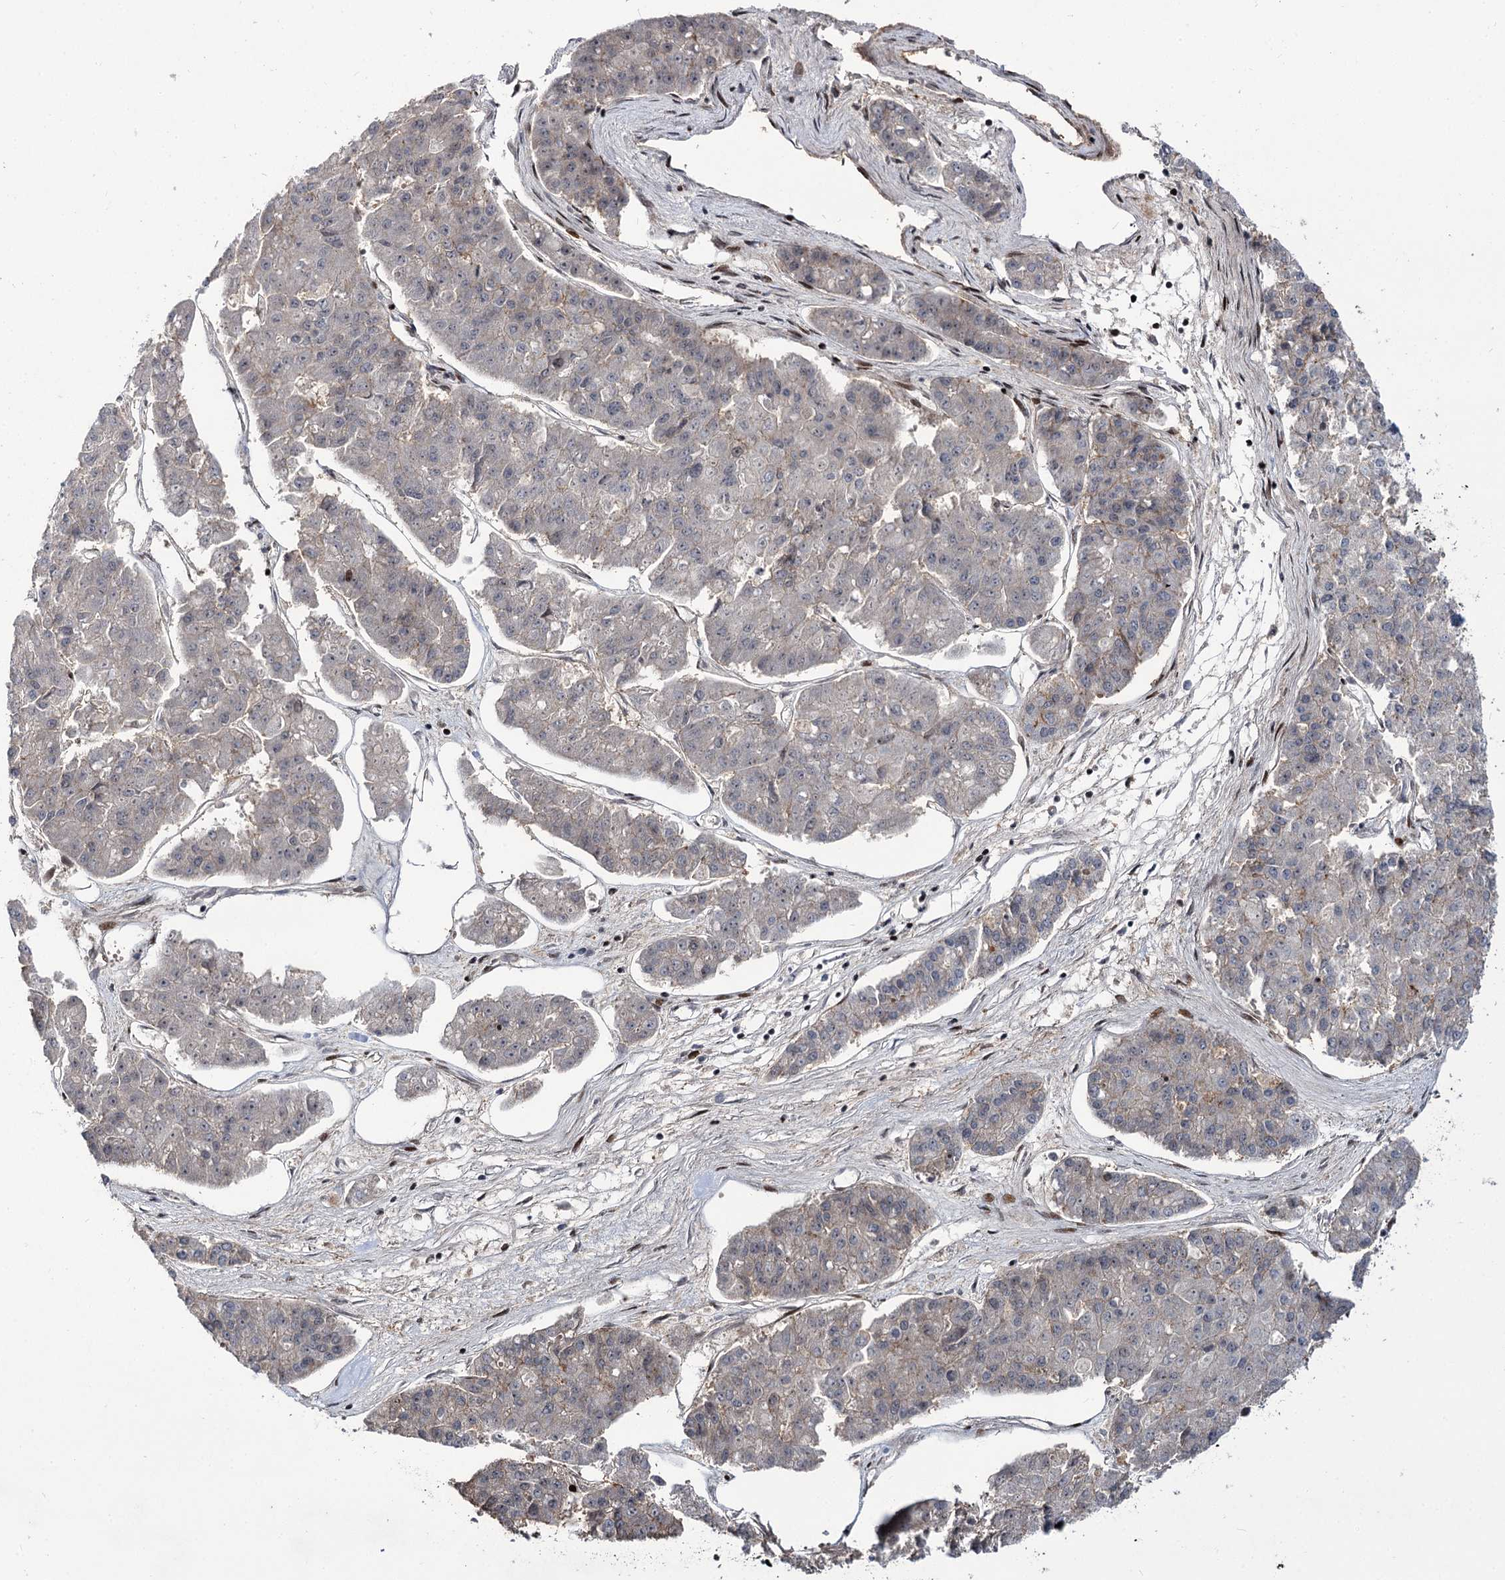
{"staining": {"intensity": "negative", "quantity": "none", "location": "none"}, "tissue": "pancreatic cancer", "cell_type": "Tumor cells", "image_type": "cancer", "snomed": [{"axis": "morphology", "description": "Adenocarcinoma, NOS"}, {"axis": "topography", "description": "Pancreas"}], "caption": "A high-resolution image shows immunohistochemistry (IHC) staining of pancreatic adenocarcinoma, which shows no significant staining in tumor cells.", "gene": "ITFG2", "patient": {"sex": "male", "age": 50}}